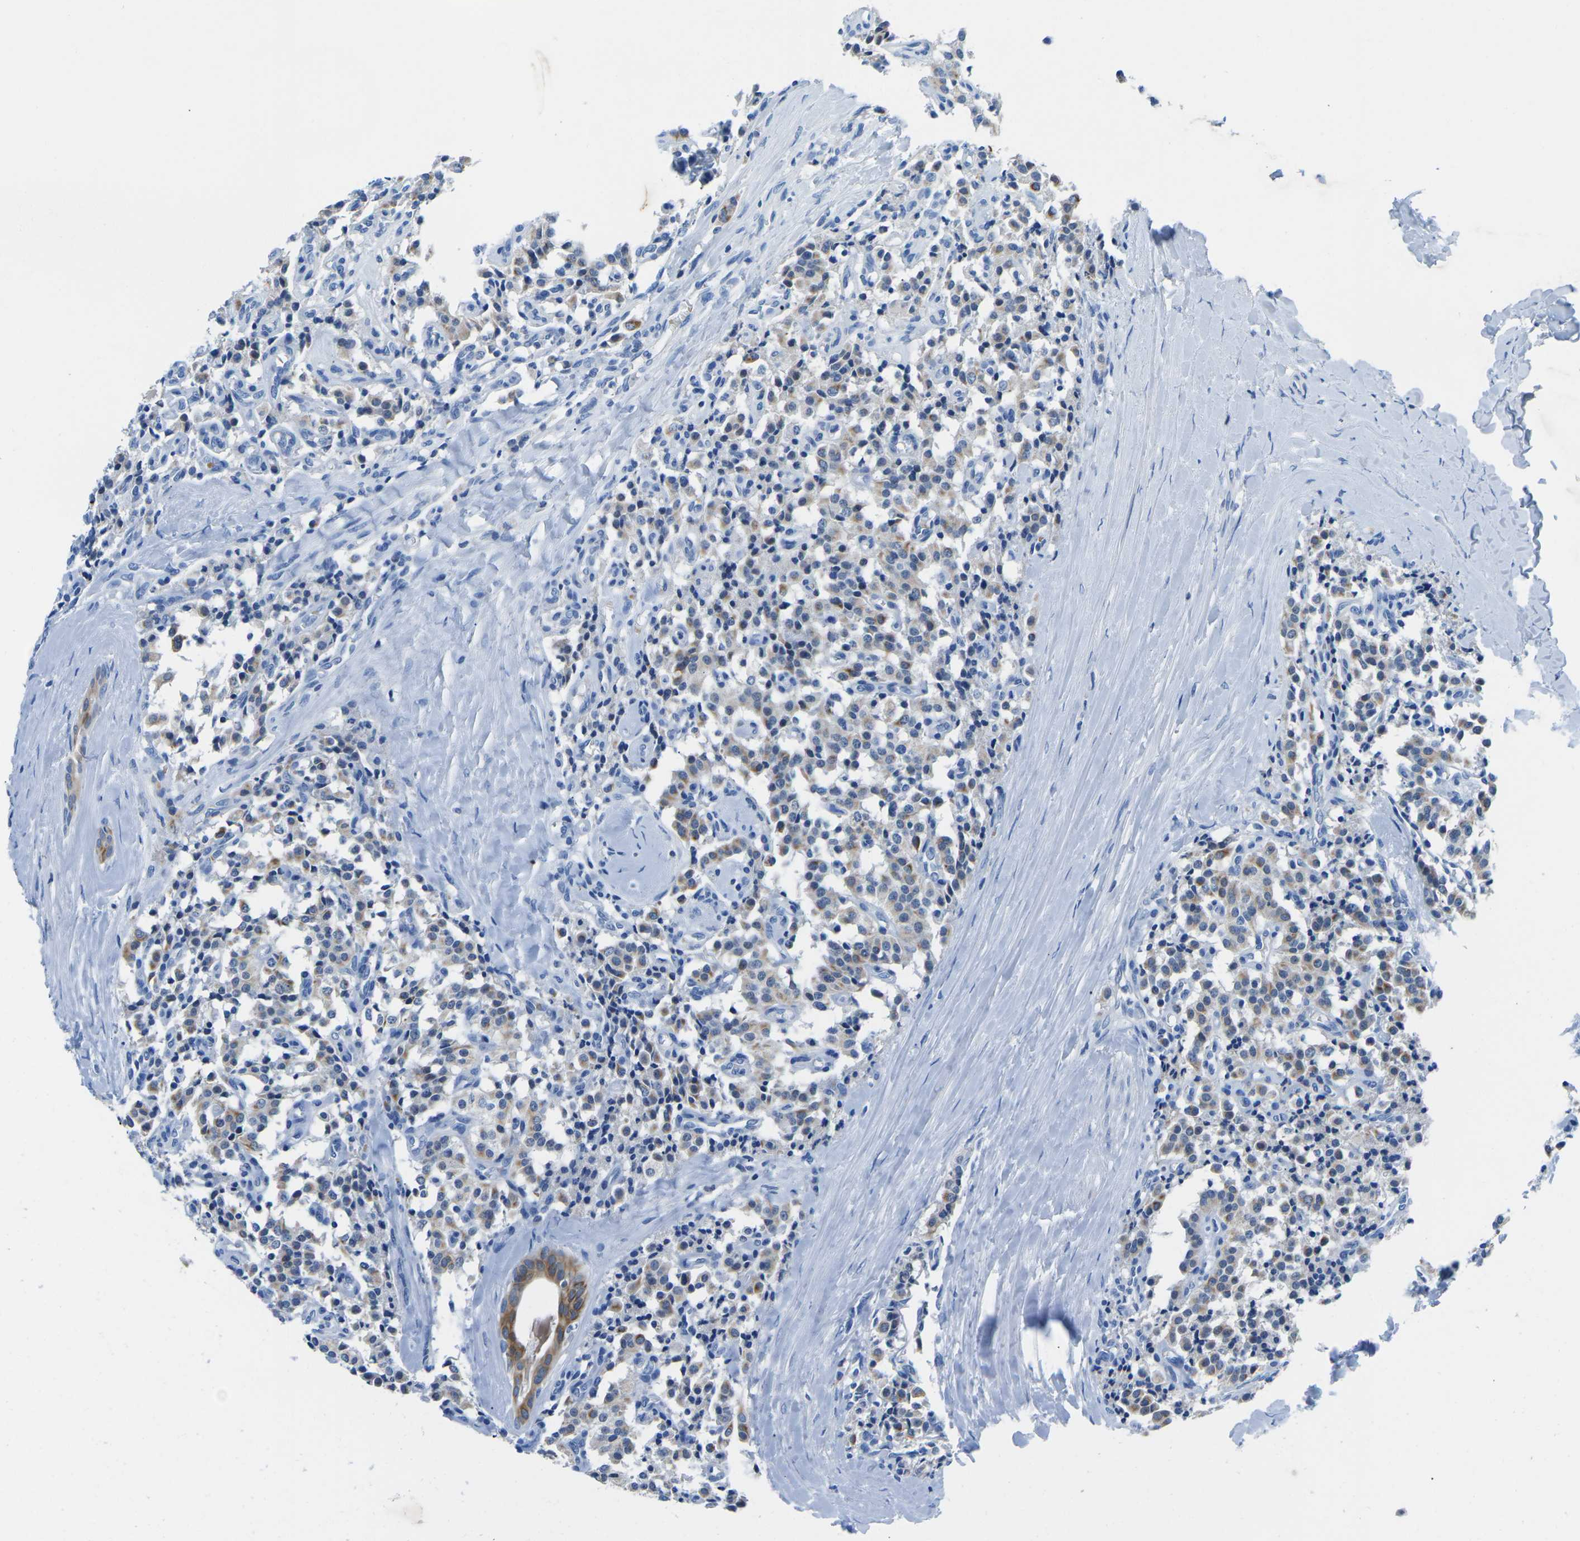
{"staining": {"intensity": "weak", "quantity": "25%-75%", "location": "cytoplasmic/membranous"}, "tissue": "carcinoid", "cell_type": "Tumor cells", "image_type": "cancer", "snomed": [{"axis": "morphology", "description": "Carcinoid, malignant, NOS"}, {"axis": "topography", "description": "Lung"}], "caption": "High-power microscopy captured an immunohistochemistry (IHC) image of carcinoid (malignant), revealing weak cytoplasmic/membranous expression in approximately 25%-75% of tumor cells.", "gene": "TM6SF1", "patient": {"sex": "male", "age": 30}}